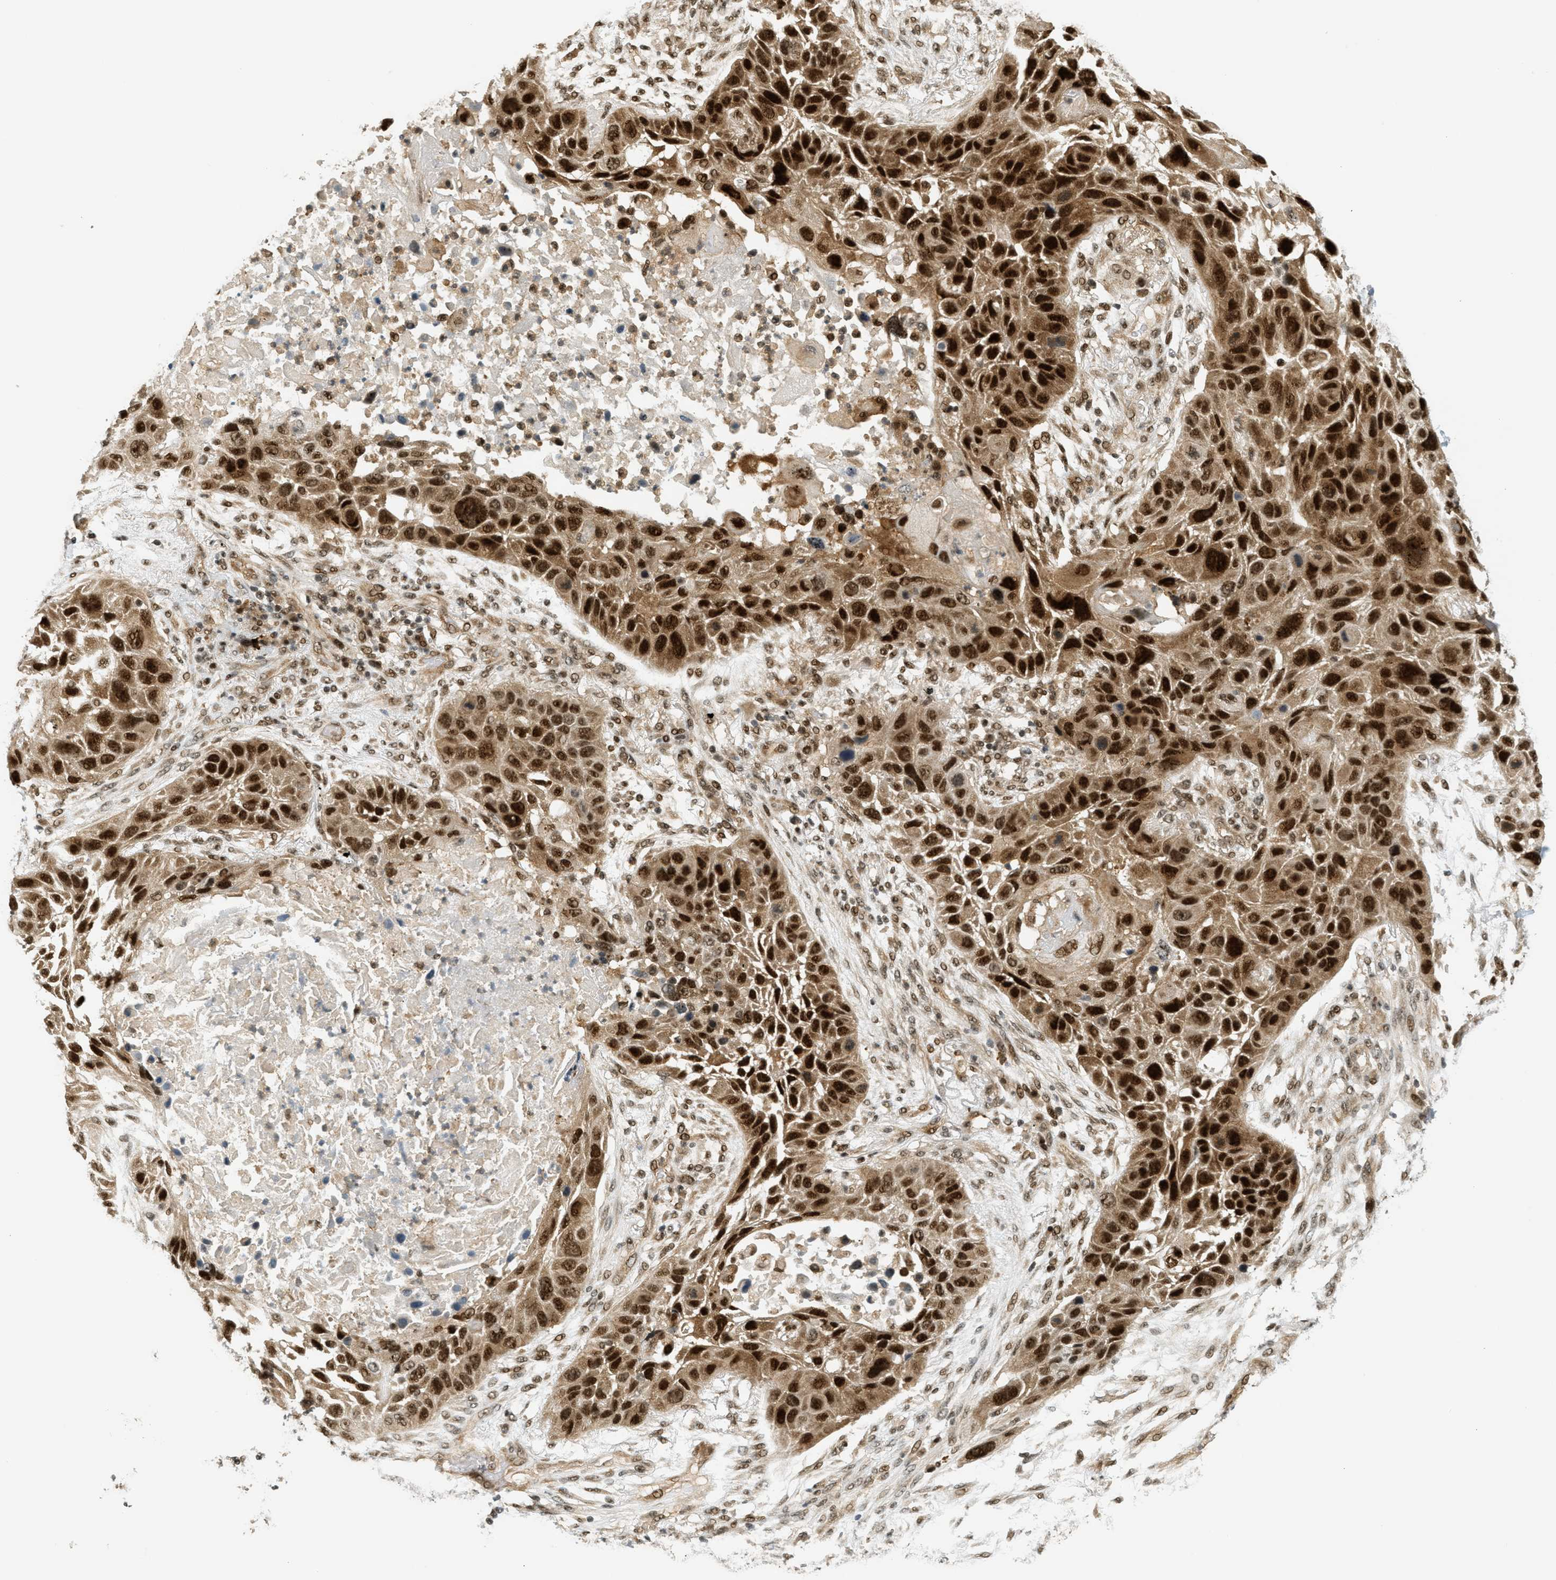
{"staining": {"intensity": "strong", "quantity": ">75%", "location": "cytoplasmic/membranous,nuclear"}, "tissue": "lung cancer", "cell_type": "Tumor cells", "image_type": "cancer", "snomed": [{"axis": "morphology", "description": "Squamous cell carcinoma, NOS"}, {"axis": "topography", "description": "Lung"}], "caption": "IHC (DAB (3,3'-diaminobenzidine)) staining of lung squamous cell carcinoma exhibits strong cytoplasmic/membranous and nuclear protein expression in about >75% of tumor cells.", "gene": "FOXM1", "patient": {"sex": "male", "age": 57}}